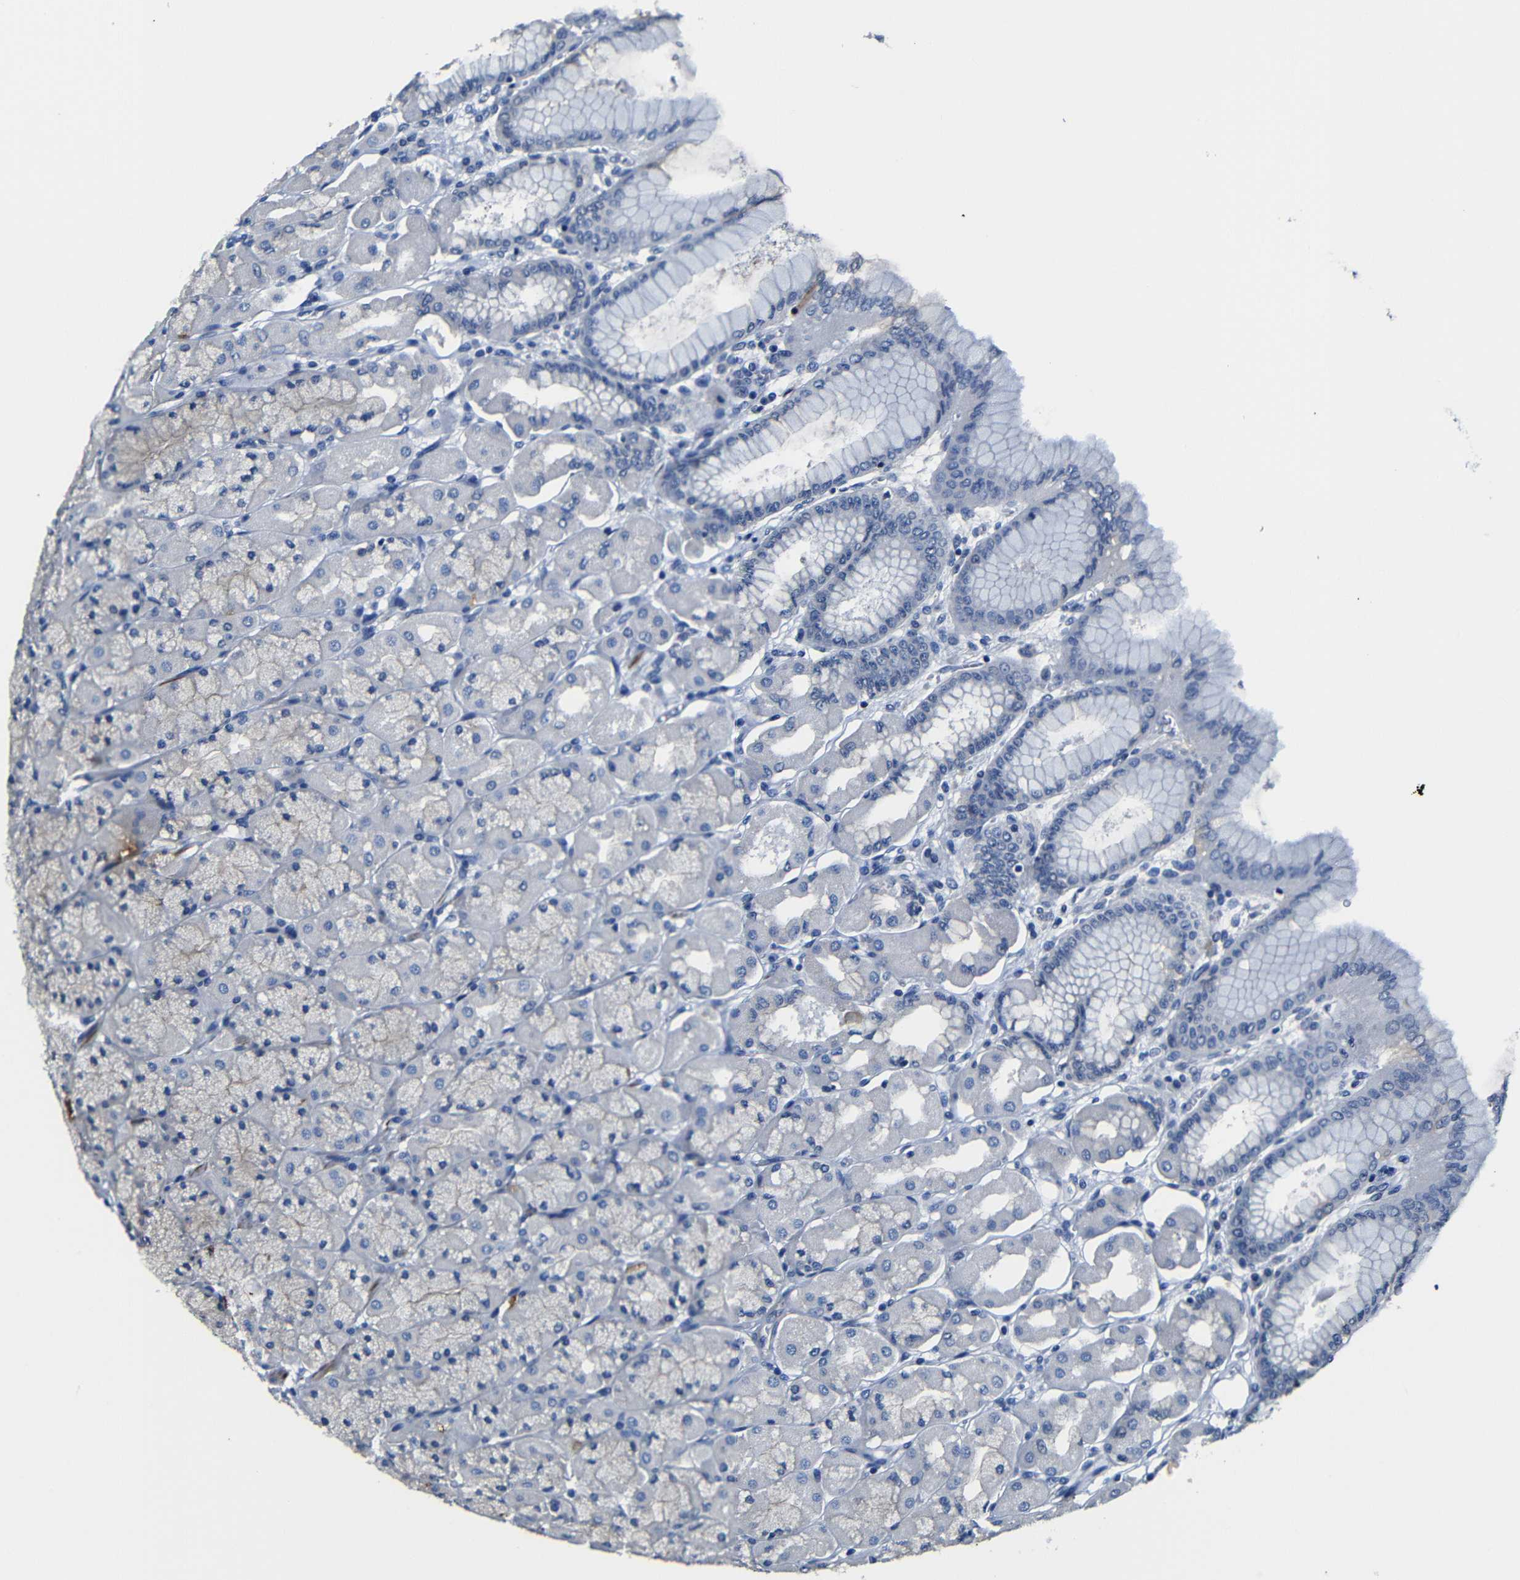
{"staining": {"intensity": "weak", "quantity": "<25%", "location": "cytoplasmic/membranous"}, "tissue": "stomach", "cell_type": "Glandular cells", "image_type": "normal", "snomed": [{"axis": "morphology", "description": "Normal tissue, NOS"}, {"axis": "topography", "description": "Stomach, upper"}], "caption": "The micrograph reveals no significant positivity in glandular cells of stomach. Nuclei are stained in blue.", "gene": "AFDN", "patient": {"sex": "female", "age": 56}}